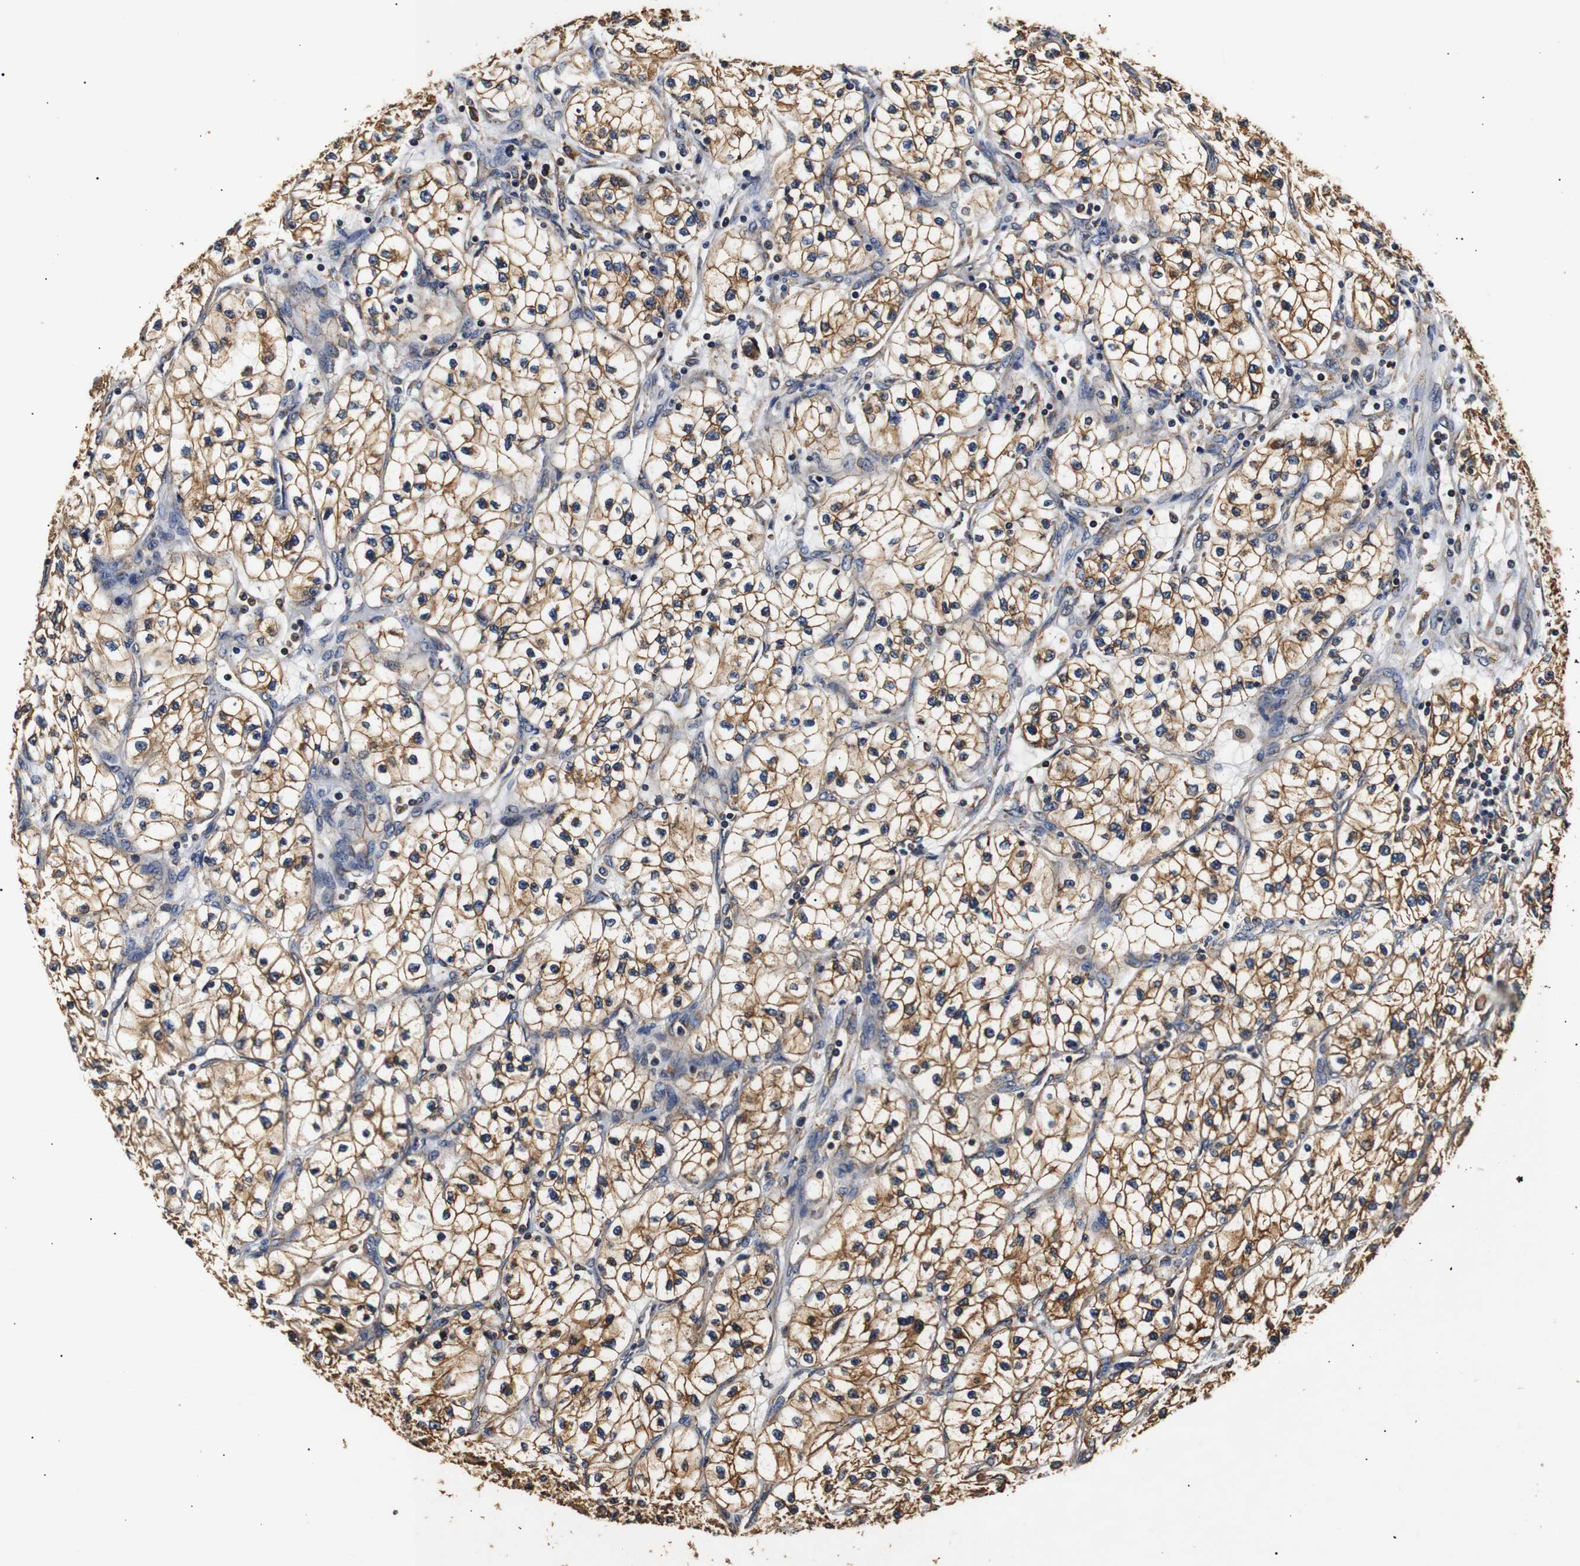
{"staining": {"intensity": "moderate", "quantity": ">75%", "location": "cytoplasmic/membranous"}, "tissue": "renal cancer", "cell_type": "Tumor cells", "image_type": "cancer", "snomed": [{"axis": "morphology", "description": "Adenocarcinoma, NOS"}, {"axis": "topography", "description": "Kidney"}], "caption": "Protein expression analysis of renal adenocarcinoma reveals moderate cytoplasmic/membranous staining in about >75% of tumor cells. Nuclei are stained in blue.", "gene": "HHIP", "patient": {"sex": "female", "age": 57}}